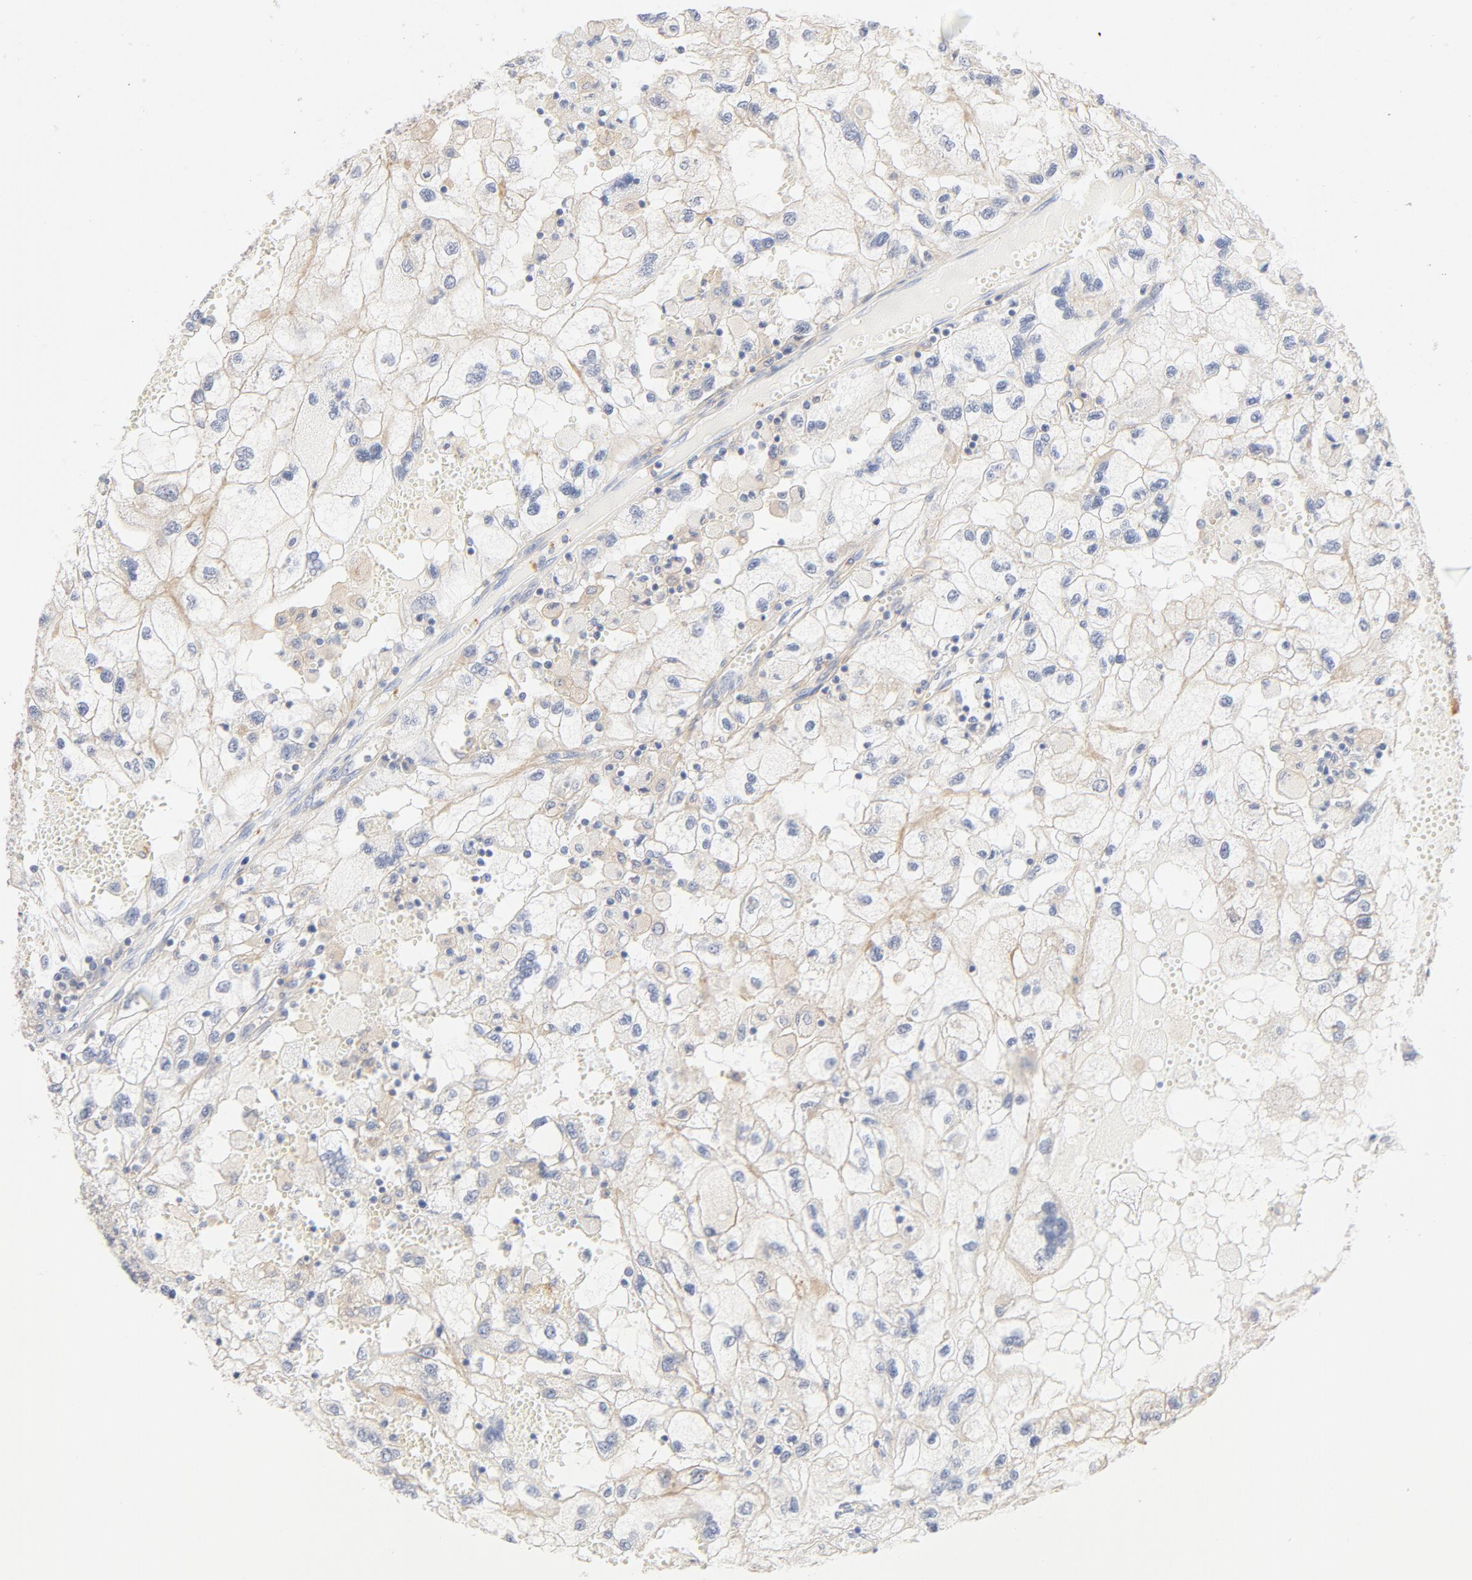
{"staining": {"intensity": "negative", "quantity": "none", "location": "none"}, "tissue": "renal cancer", "cell_type": "Tumor cells", "image_type": "cancer", "snomed": [{"axis": "morphology", "description": "Normal tissue, NOS"}, {"axis": "morphology", "description": "Adenocarcinoma, NOS"}, {"axis": "topography", "description": "Kidney"}], "caption": "Tumor cells are negative for brown protein staining in renal adenocarcinoma.", "gene": "SRC", "patient": {"sex": "male", "age": 71}}